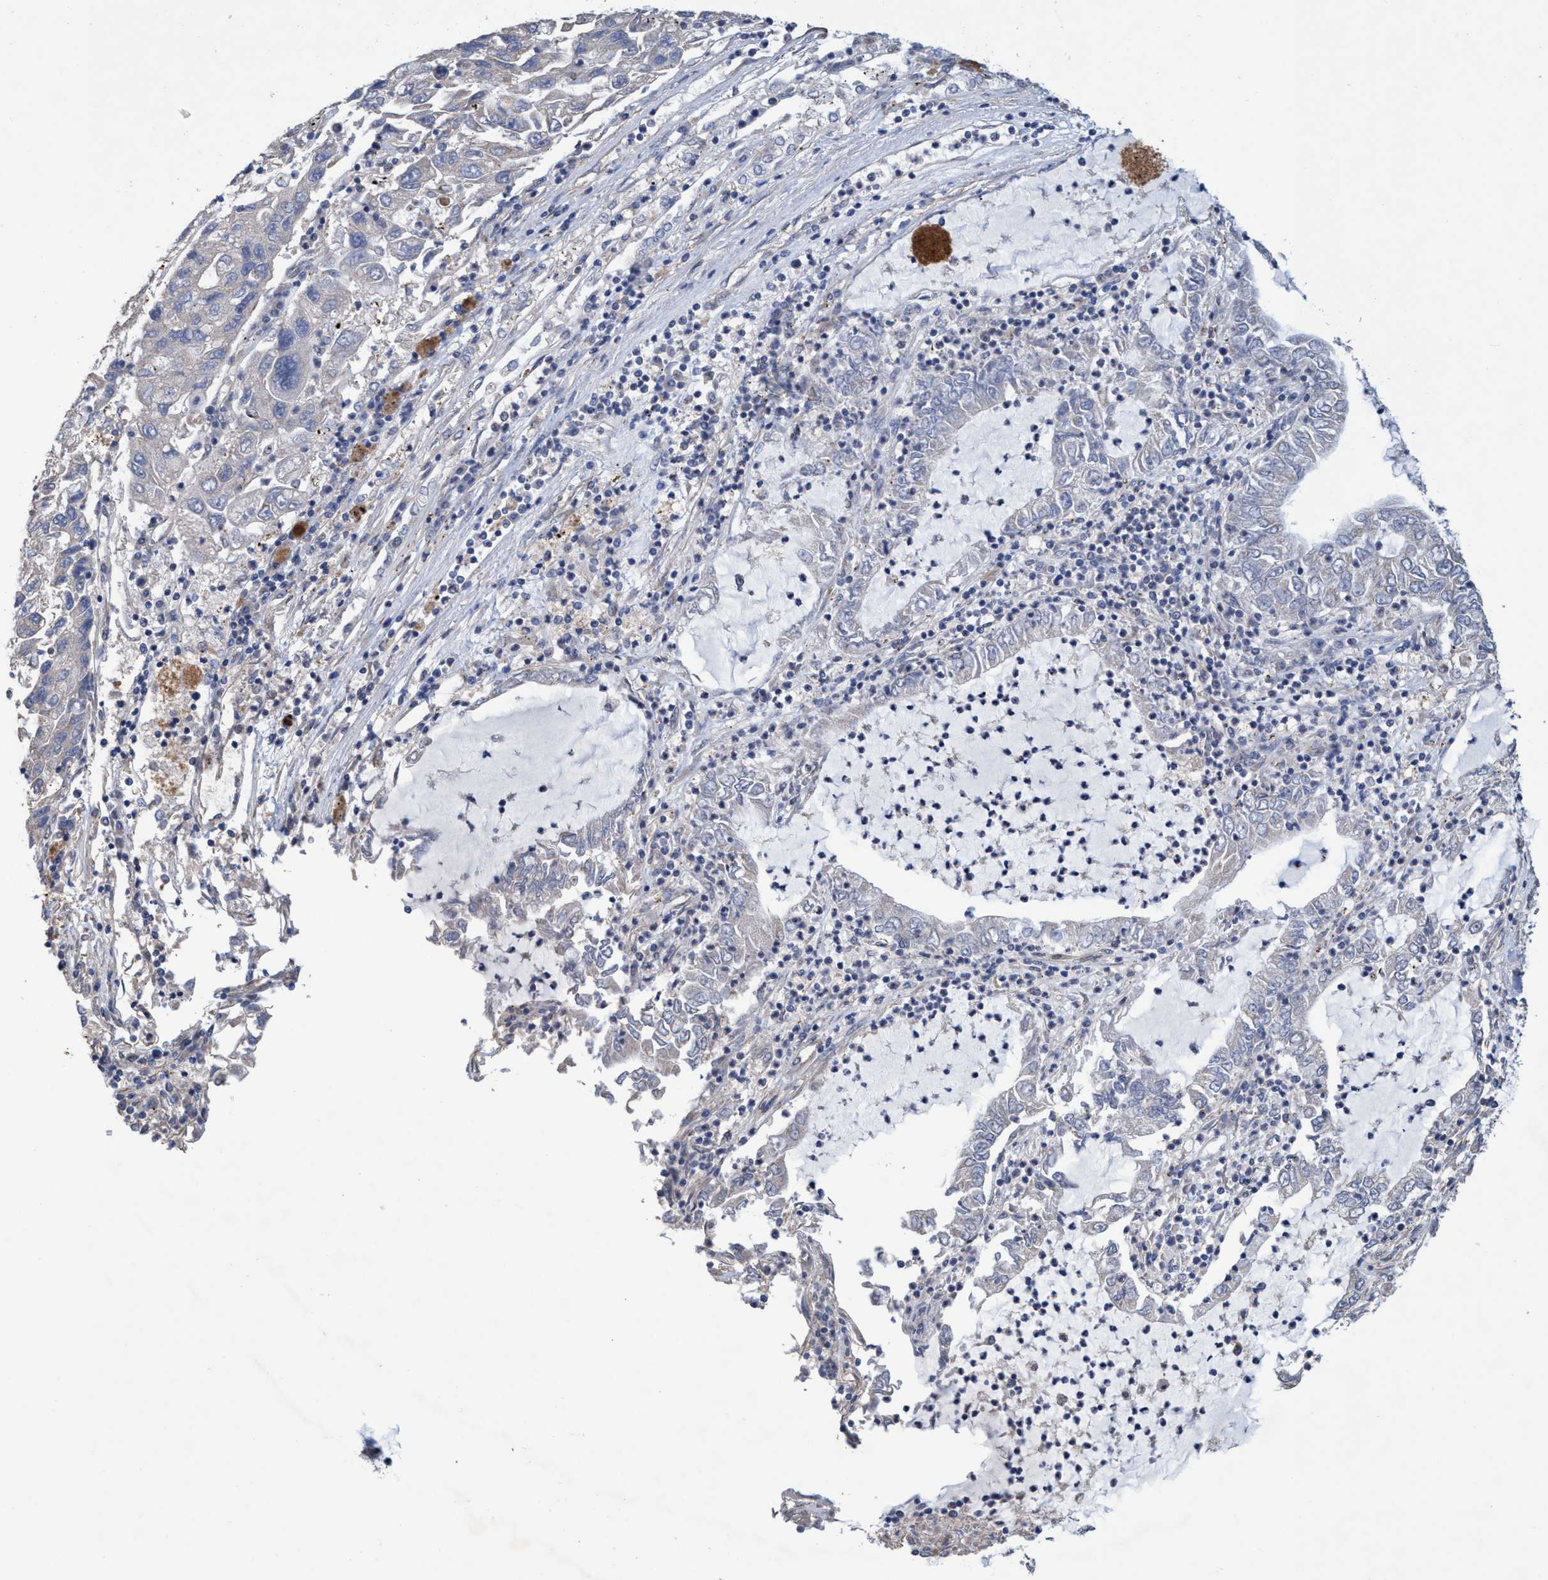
{"staining": {"intensity": "negative", "quantity": "none", "location": "none"}, "tissue": "lung cancer", "cell_type": "Tumor cells", "image_type": "cancer", "snomed": [{"axis": "morphology", "description": "Adenocarcinoma, NOS"}, {"axis": "topography", "description": "Lung"}], "caption": "High magnification brightfield microscopy of lung adenocarcinoma stained with DAB (brown) and counterstained with hematoxylin (blue): tumor cells show no significant positivity.", "gene": "BICD2", "patient": {"sex": "female", "age": 51}}